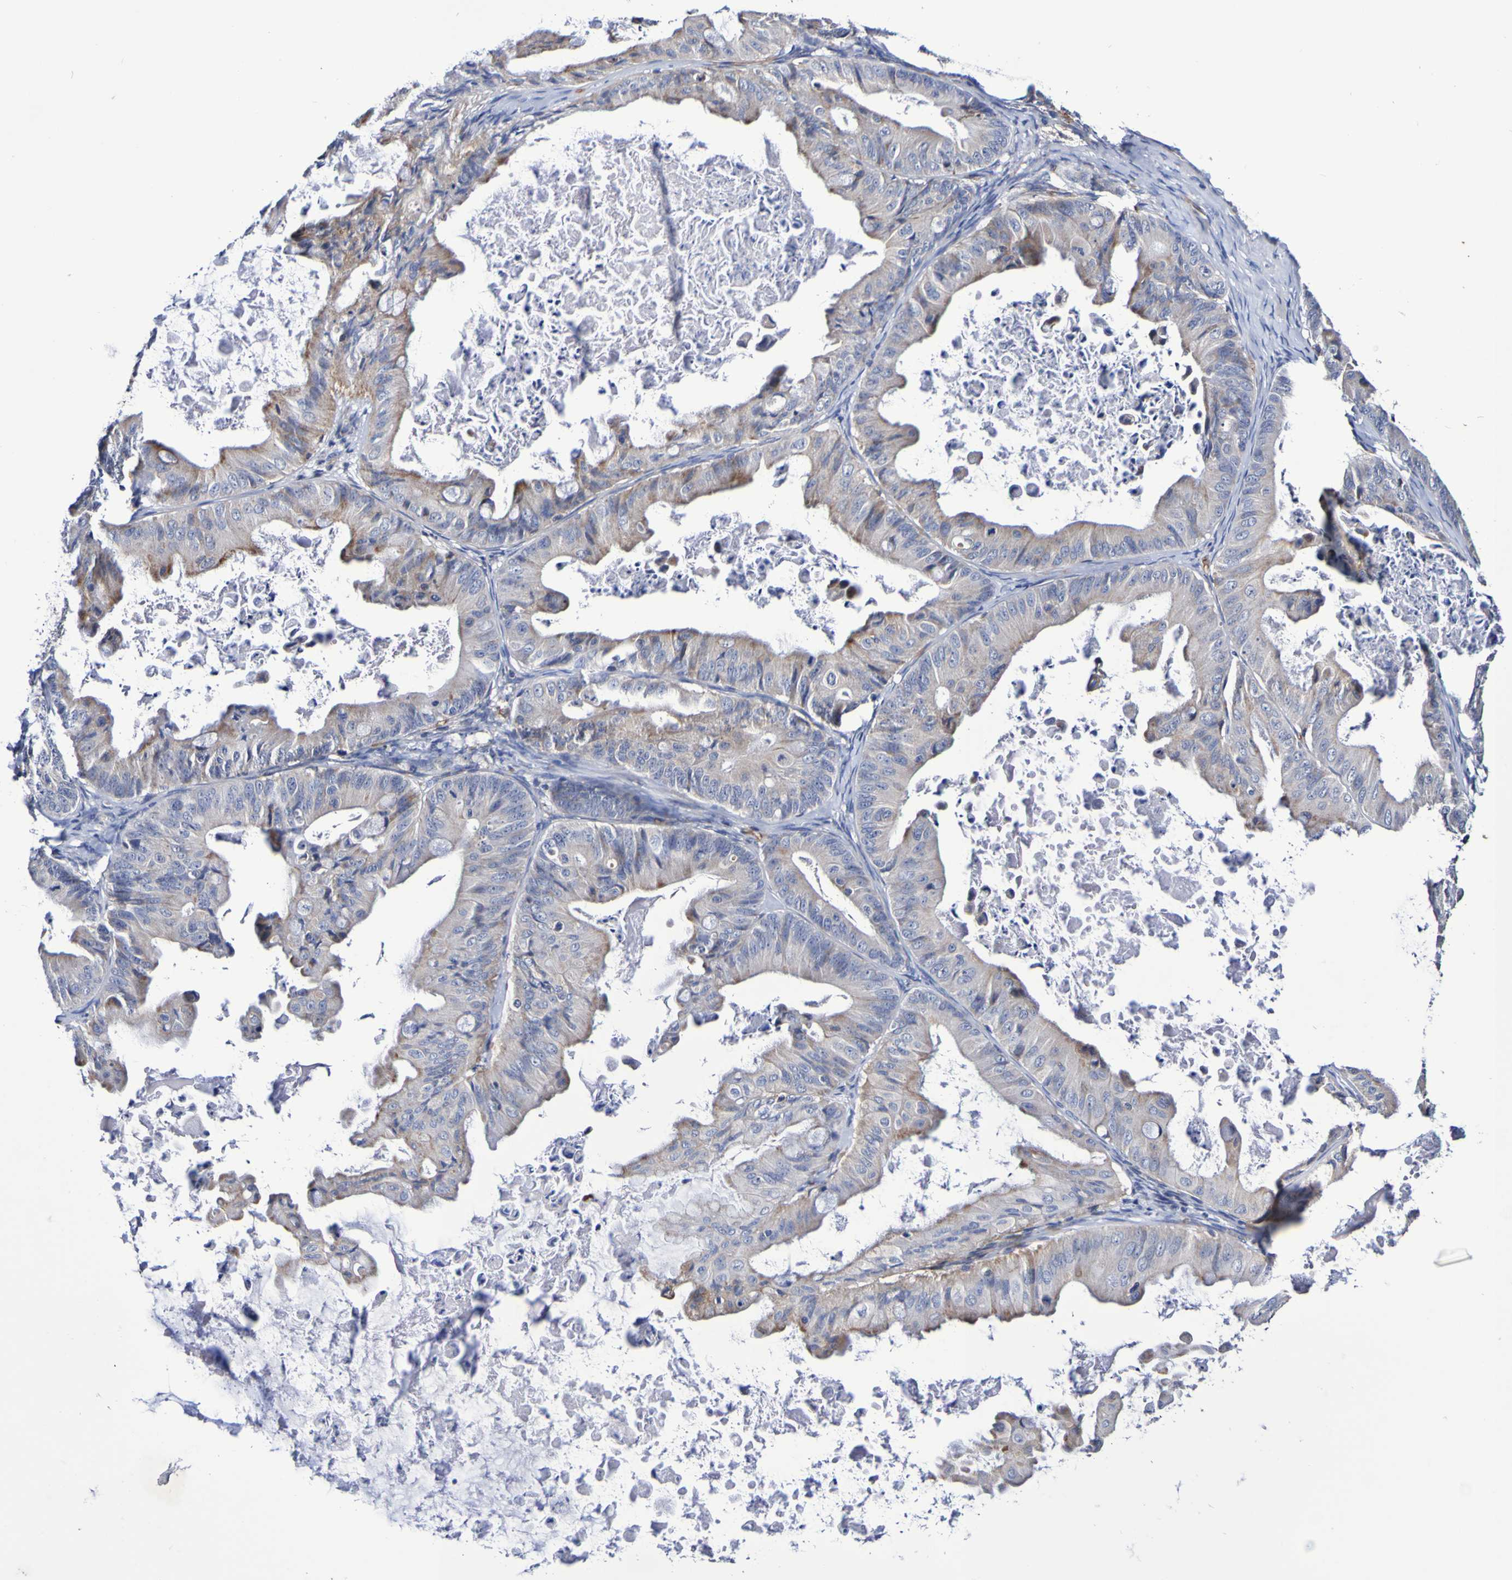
{"staining": {"intensity": "weak", "quantity": "<25%", "location": "cytoplasmic/membranous"}, "tissue": "ovarian cancer", "cell_type": "Tumor cells", "image_type": "cancer", "snomed": [{"axis": "morphology", "description": "Cystadenocarcinoma, mucinous, NOS"}, {"axis": "topography", "description": "Ovary"}], "caption": "Protein analysis of ovarian cancer displays no significant staining in tumor cells.", "gene": "WNT4", "patient": {"sex": "female", "age": 37}}